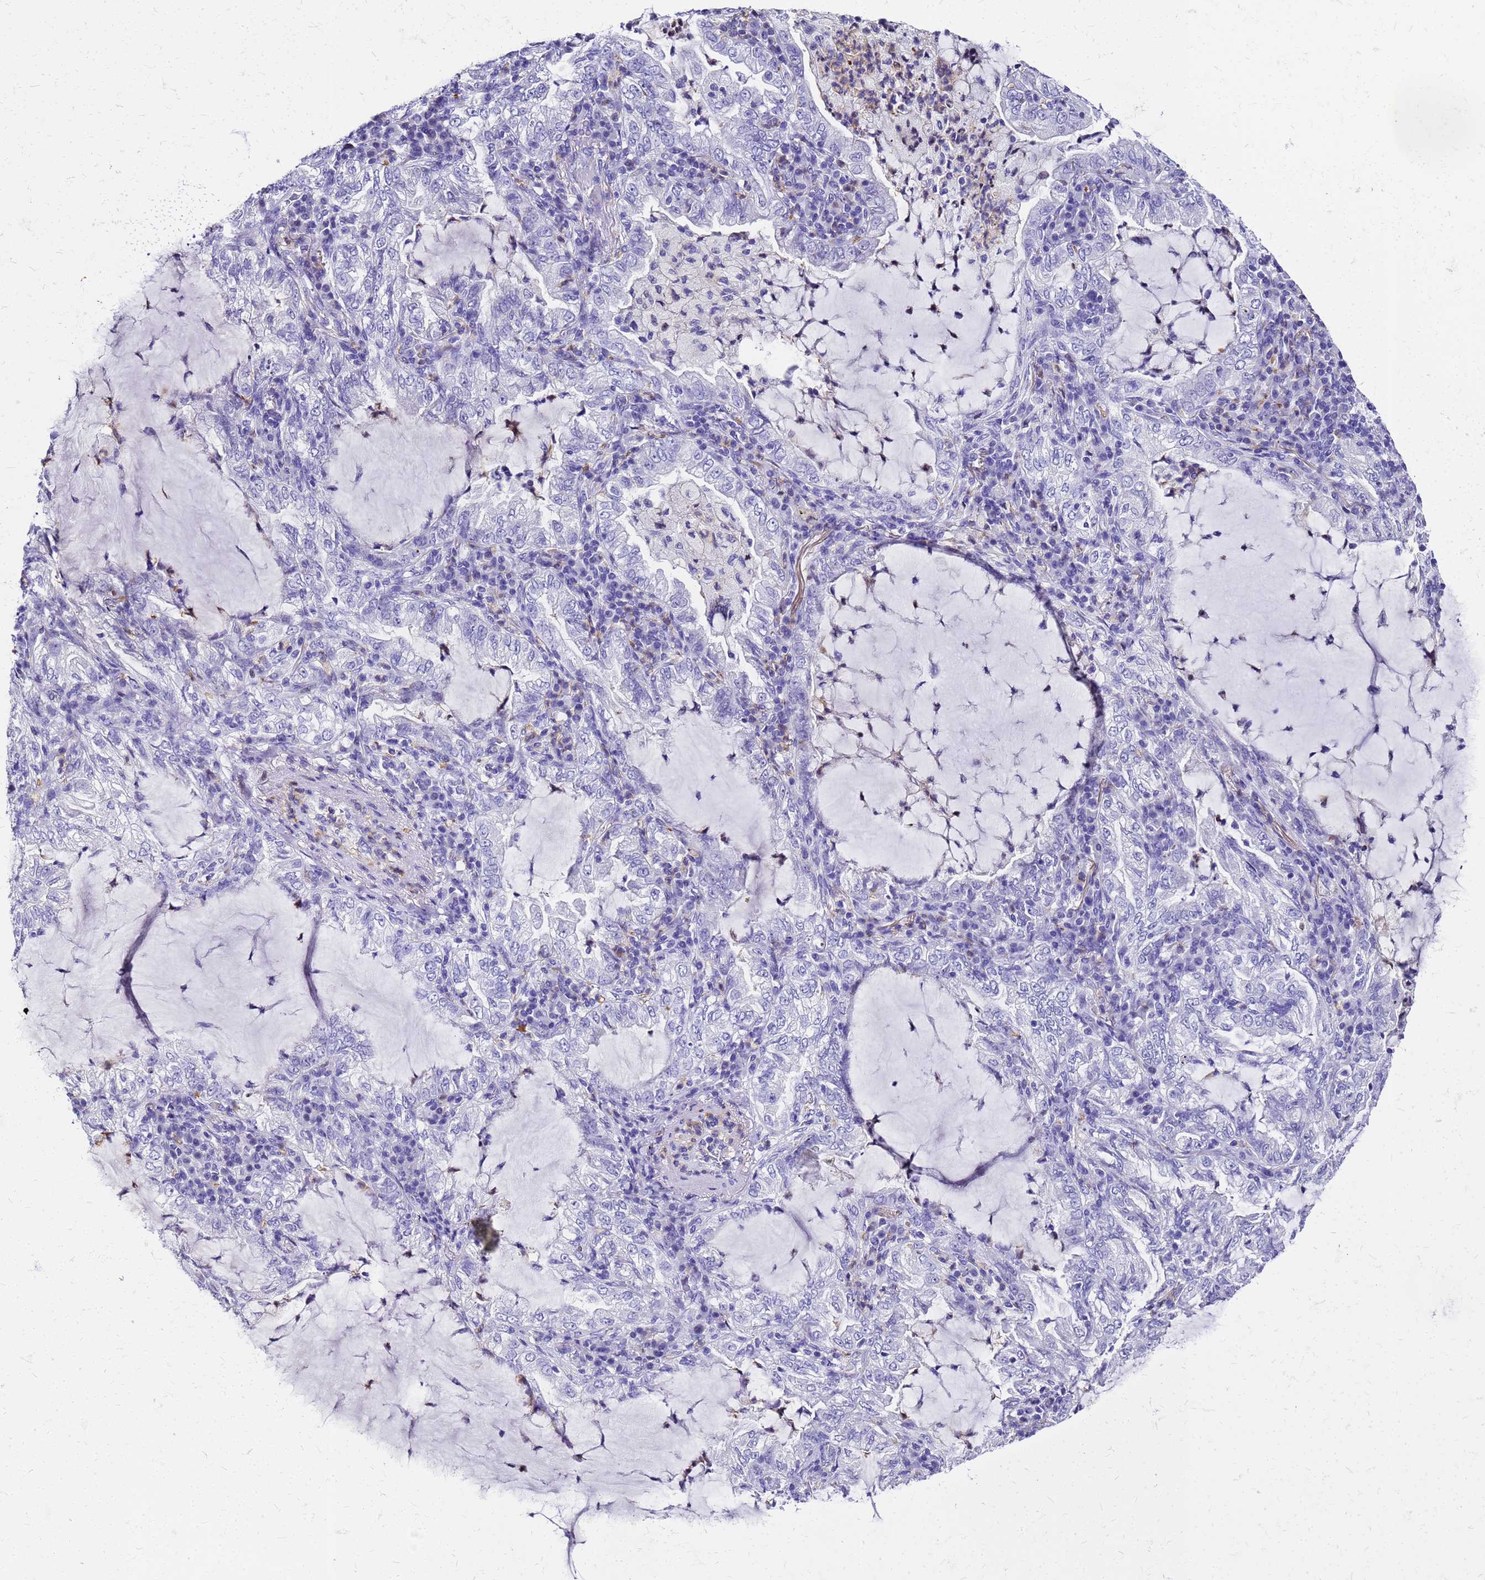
{"staining": {"intensity": "negative", "quantity": "none", "location": "none"}, "tissue": "lung cancer", "cell_type": "Tumor cells", "image_type": "cancer", "snomed": [{"axis": "morphology", "description": "Adenocarcinoma, NOS"}, {"axis": "topography", "description": "Lung"}], "caption": "A histopathology image of human lung cancer (adenocarcinoma) is negative for staining in tumor cells.", "gene": "SMIM21", "patient": {"sex": "female", "age": 73}}